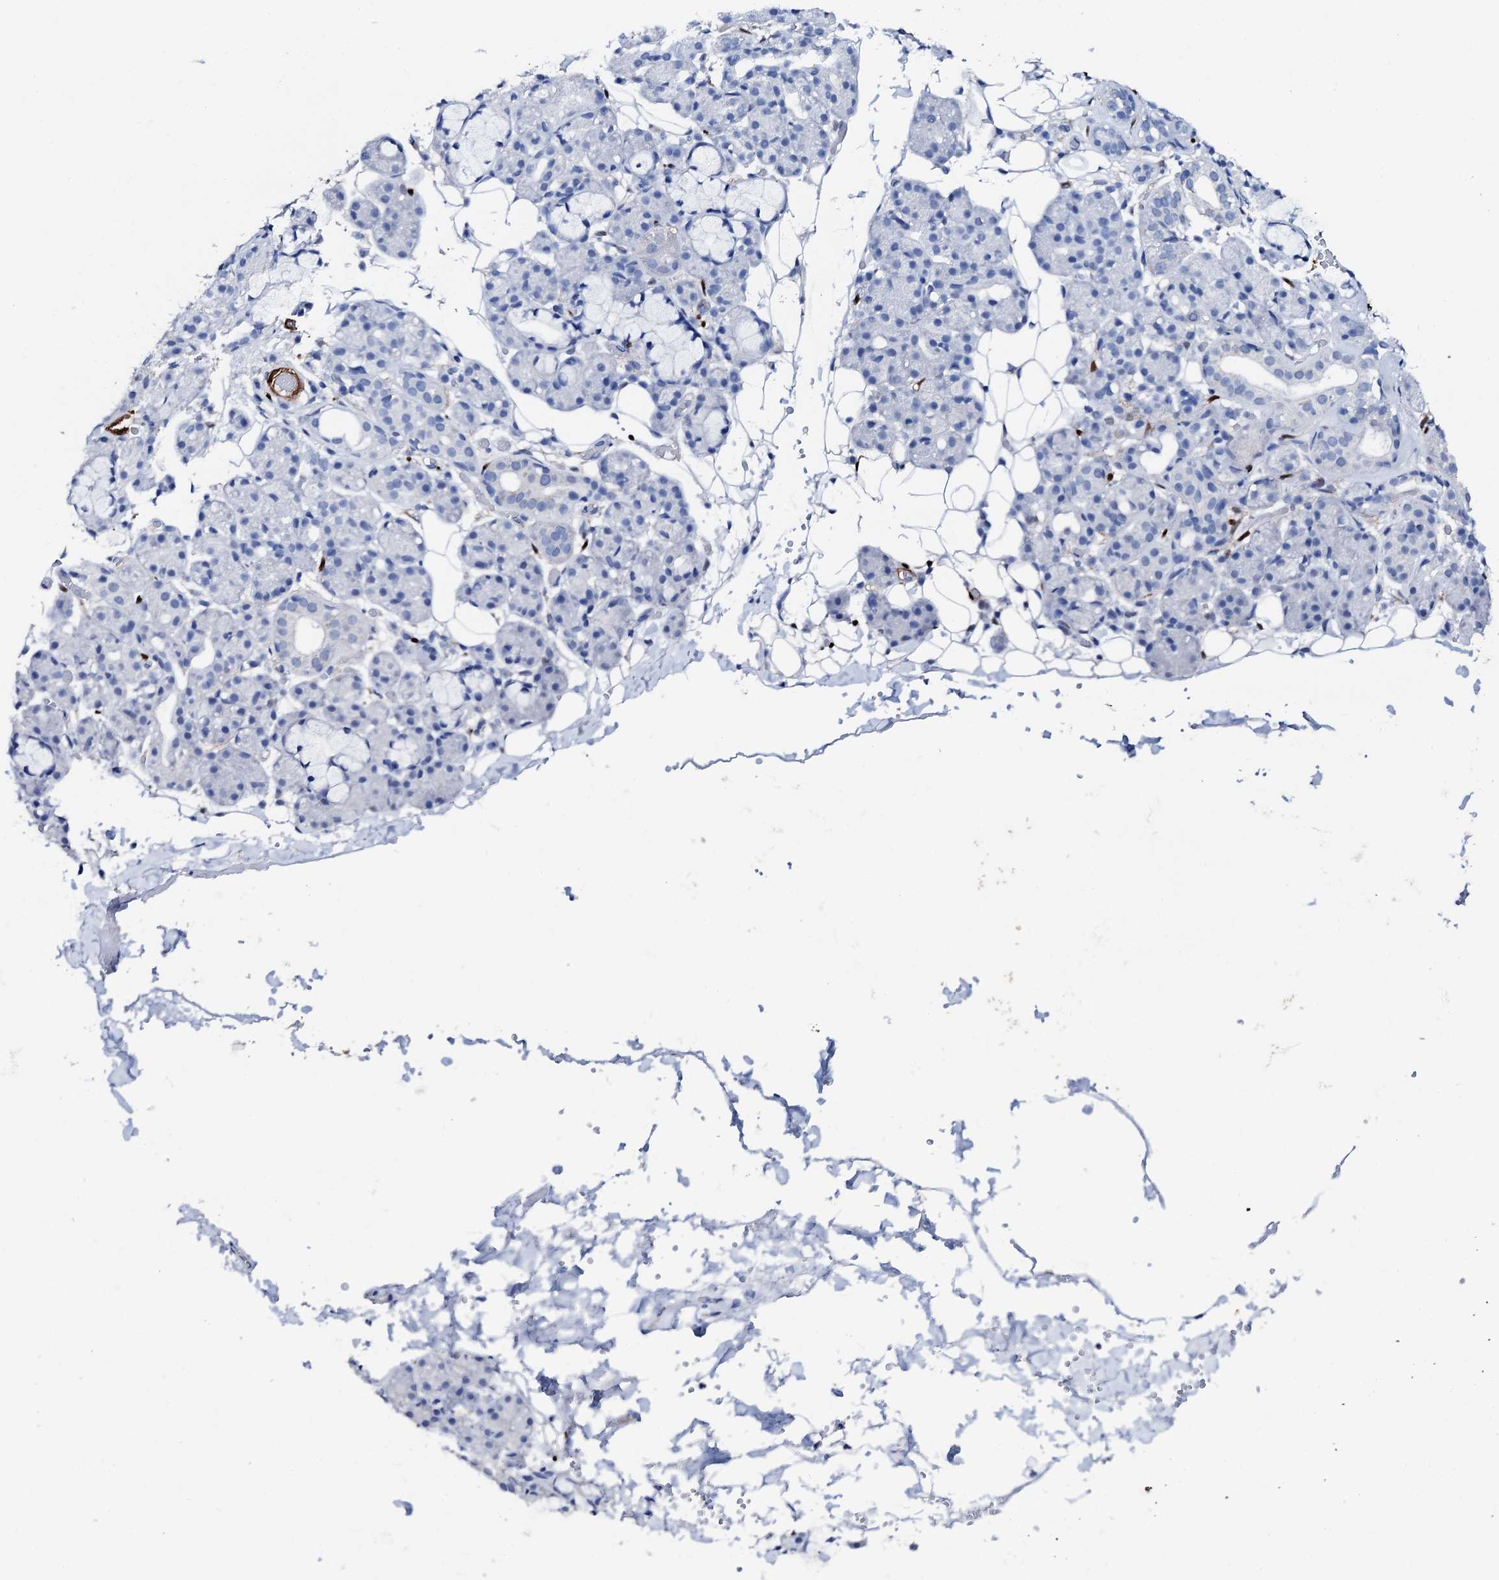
{"staining": {"intensity": "negative", "quantity": "none", "location": "none"}, "tissue": "salivary gland", "cell_type": "Glandular cells", "image_type": "normal", "snomed": [{"axis": "morphology", "description": "Normal tissue, NOS"}, {"axis": "topography", "description": "Salivary gland"}], "caption": "This is a micrograph of IHC staining of normal salivary gland, which shows no positivity in glandular cells. (DAB IHC with hematoxylin counter stain).", "gene": "NRIP2", "patient": {"sex": "male", "age": 63}}